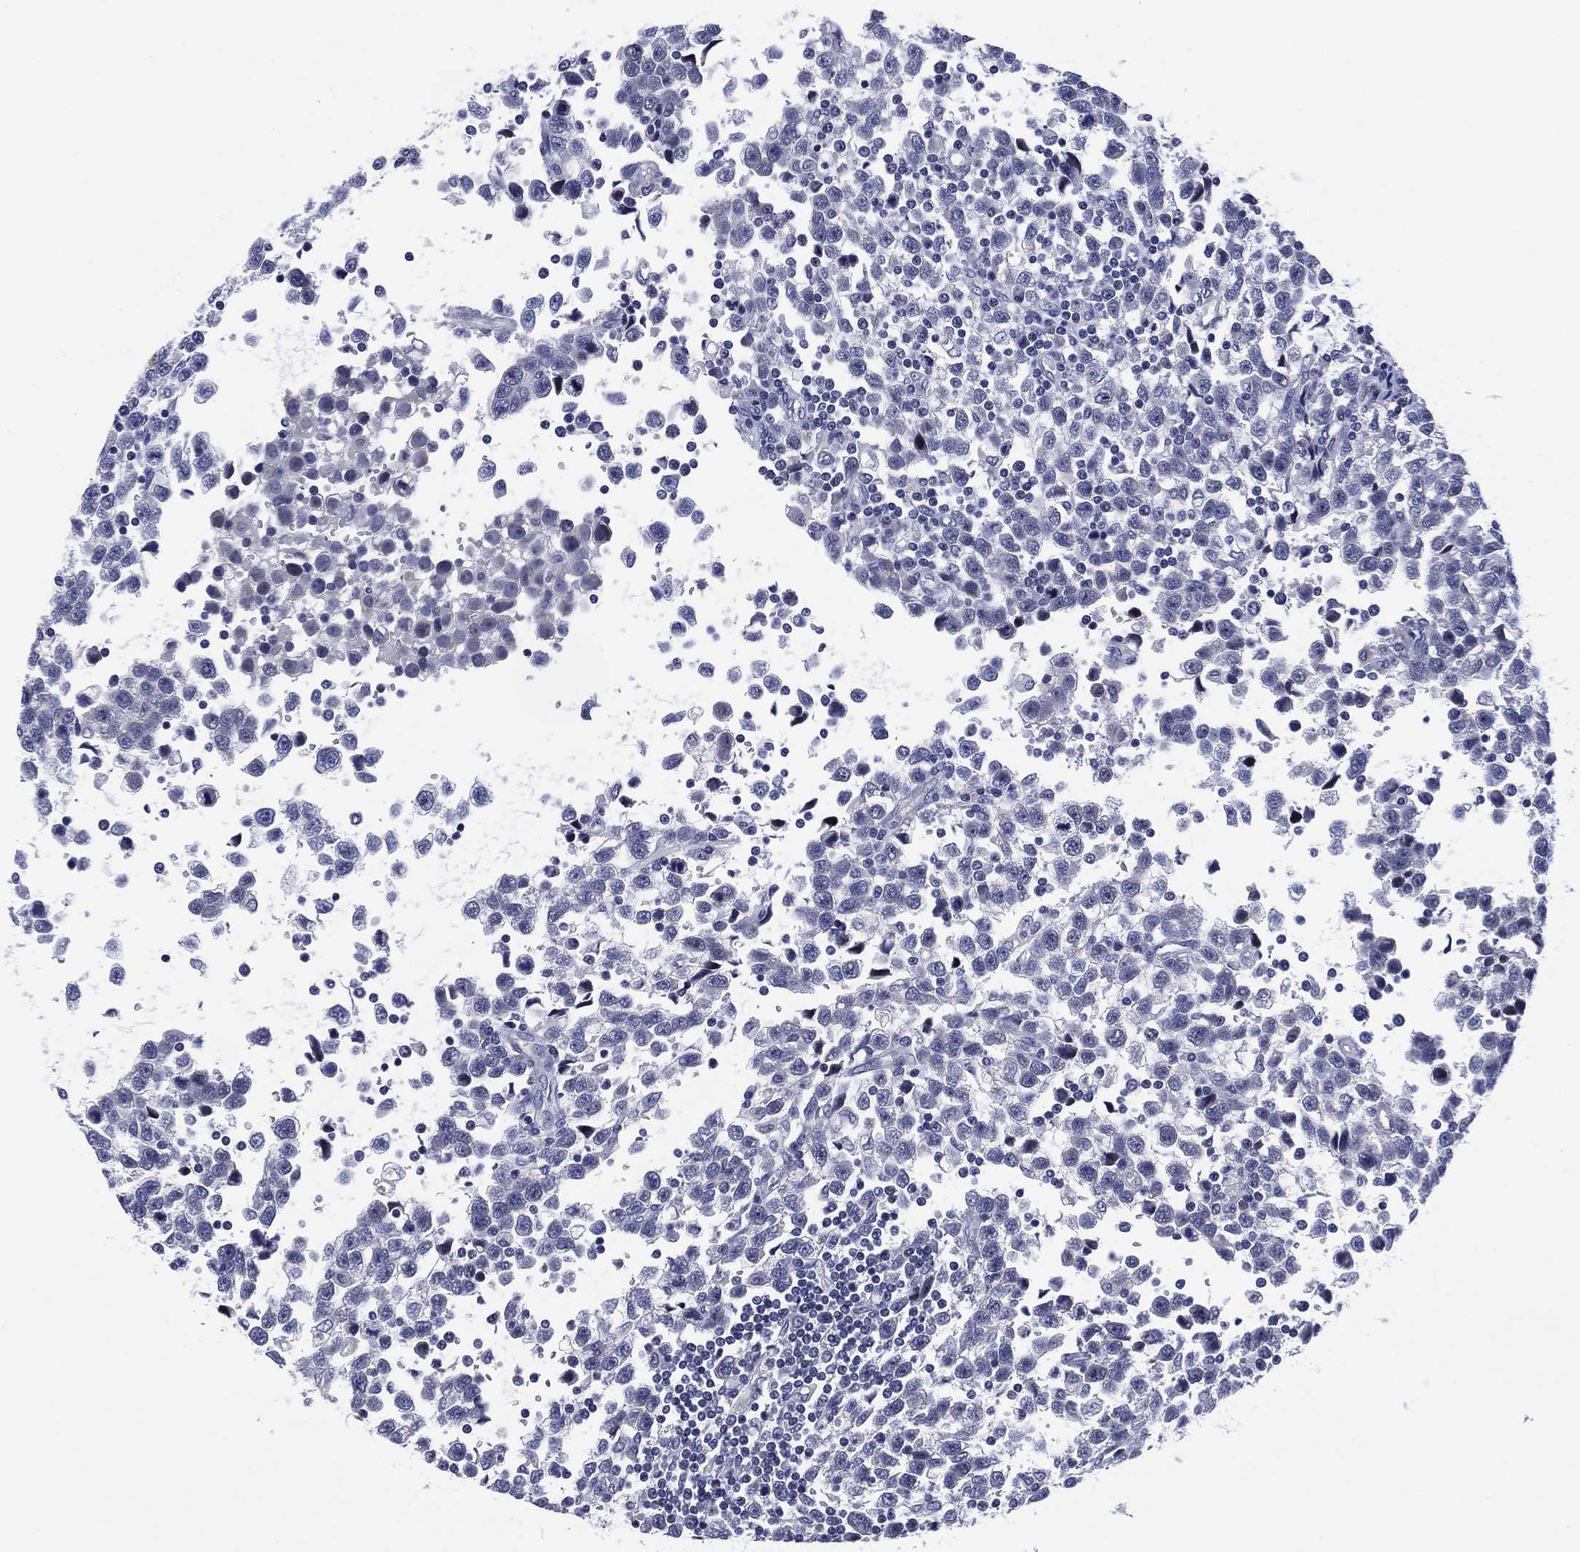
{"staining": {"intensity": "negative", "quantity": "none", "location": "none"}, "tissue": "testis cancer", "cell_type": "Tumor cells", "image_type": "cancer", "snomed": [{"axis": "morphology", "description": "Seminoma, NOS"}, {"axis": "topography", "description": "Testis"}], "caption": "This is a photomicrograph of immunohistochemistry staining of testis cancer (seminoma), which shows no staining in tumor cells. (DAB (3,3'-diaminobenzidine) immunohistochemistry with hematoxylin counter stain).", "gene": "CLIP3", "patient": {"sex": "male", "age": 34}}